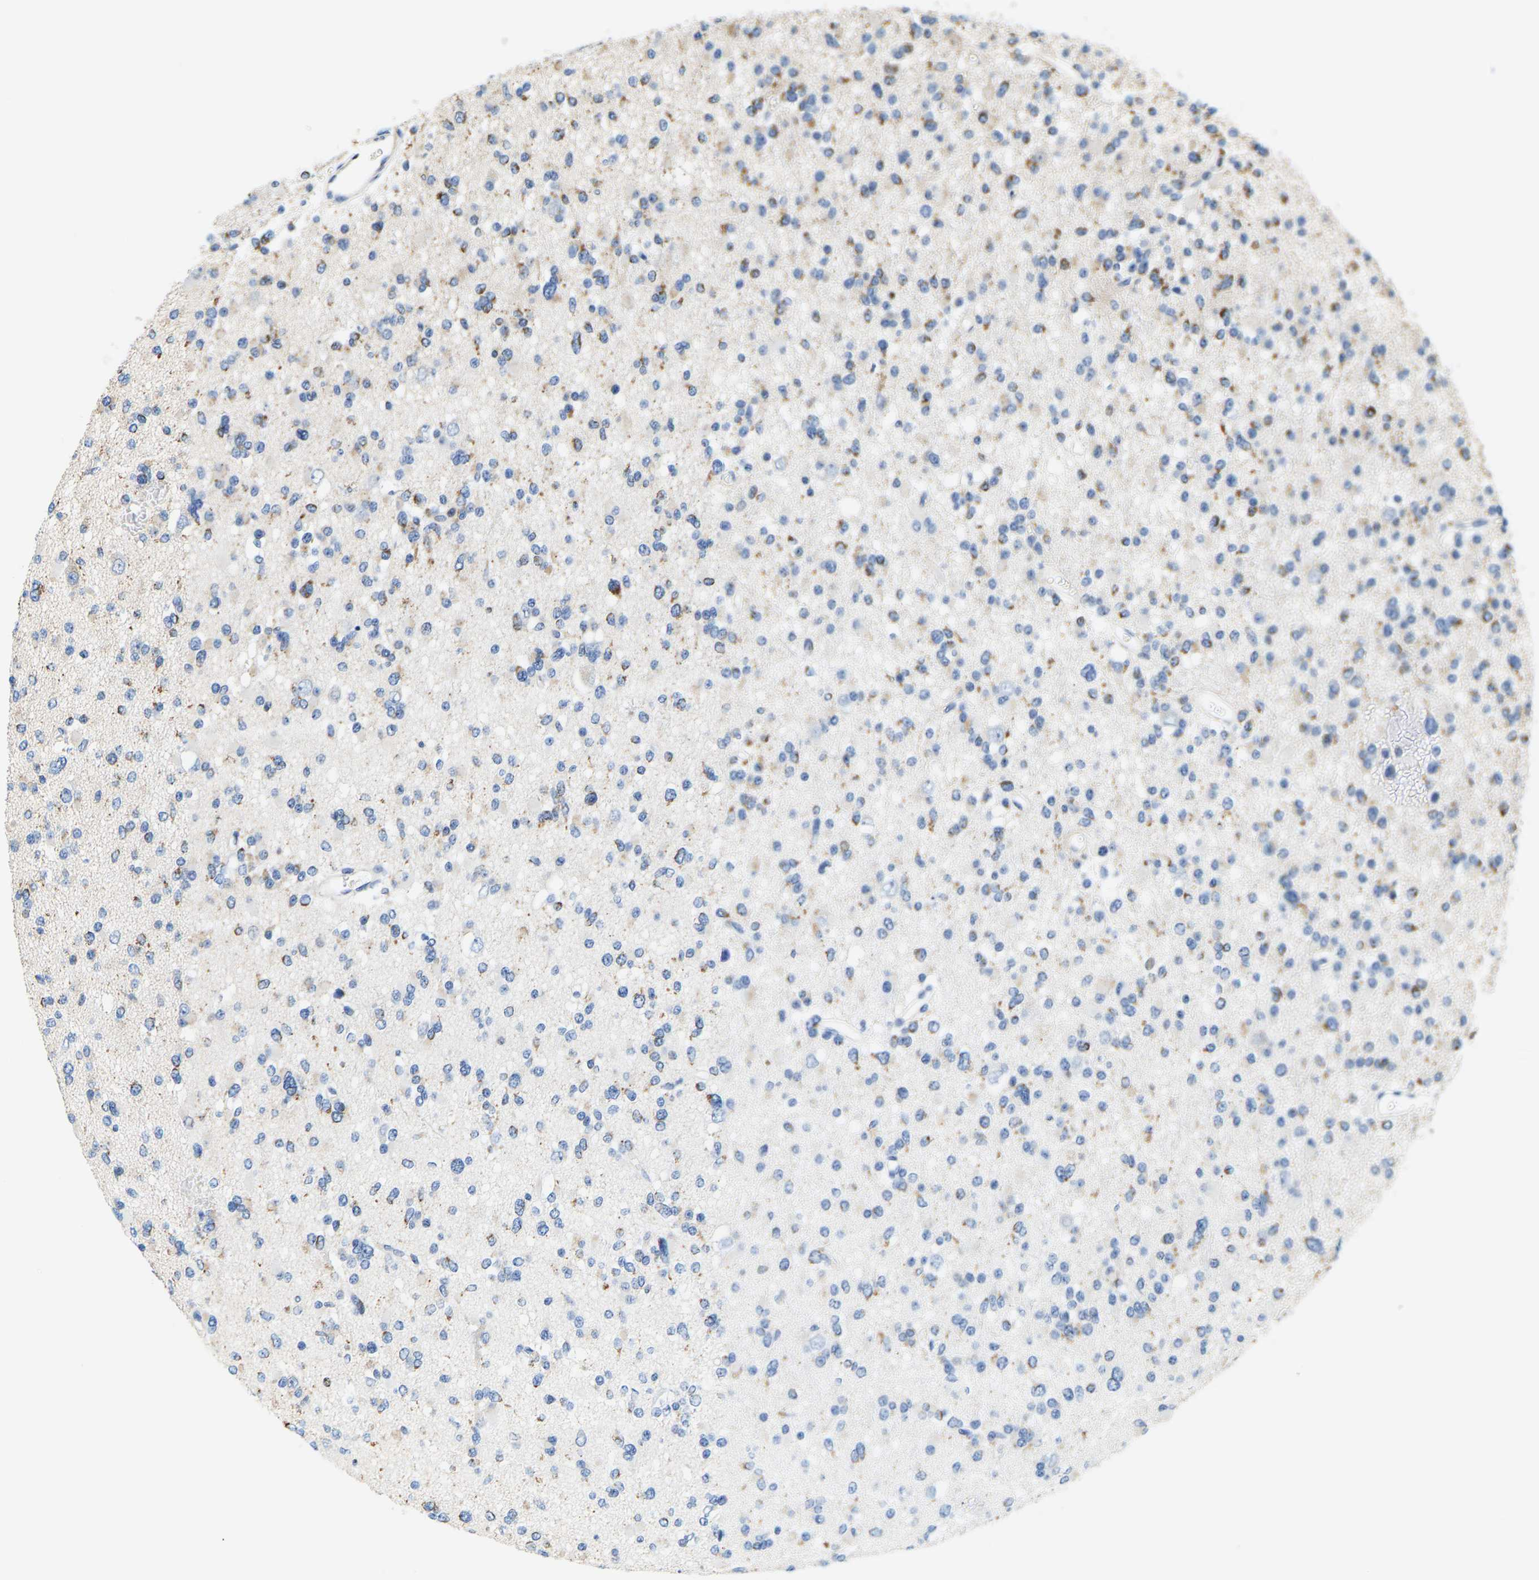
{"staining": {"intensity": "moderate", "quantity": "25%-75%", "location": "cytoplasmic/membranous"}, "tissue": "glioma", "cell_type": "Tumor cells", "image_type": "cancer", "snomed": [{"axis": "morphology", "description": "Glioma, malignant, Low grade"}, {"axis": "topography", "description": "Brain"}], "caption": "Glioma tissue exhibits moderate cytoplasmic/membranous positivity in approximately 25%-75% of tumor cells, visualized by immunohistochemistry.", "gene": "SHMT2", "patient": {"sex": "female", "age": 22}}